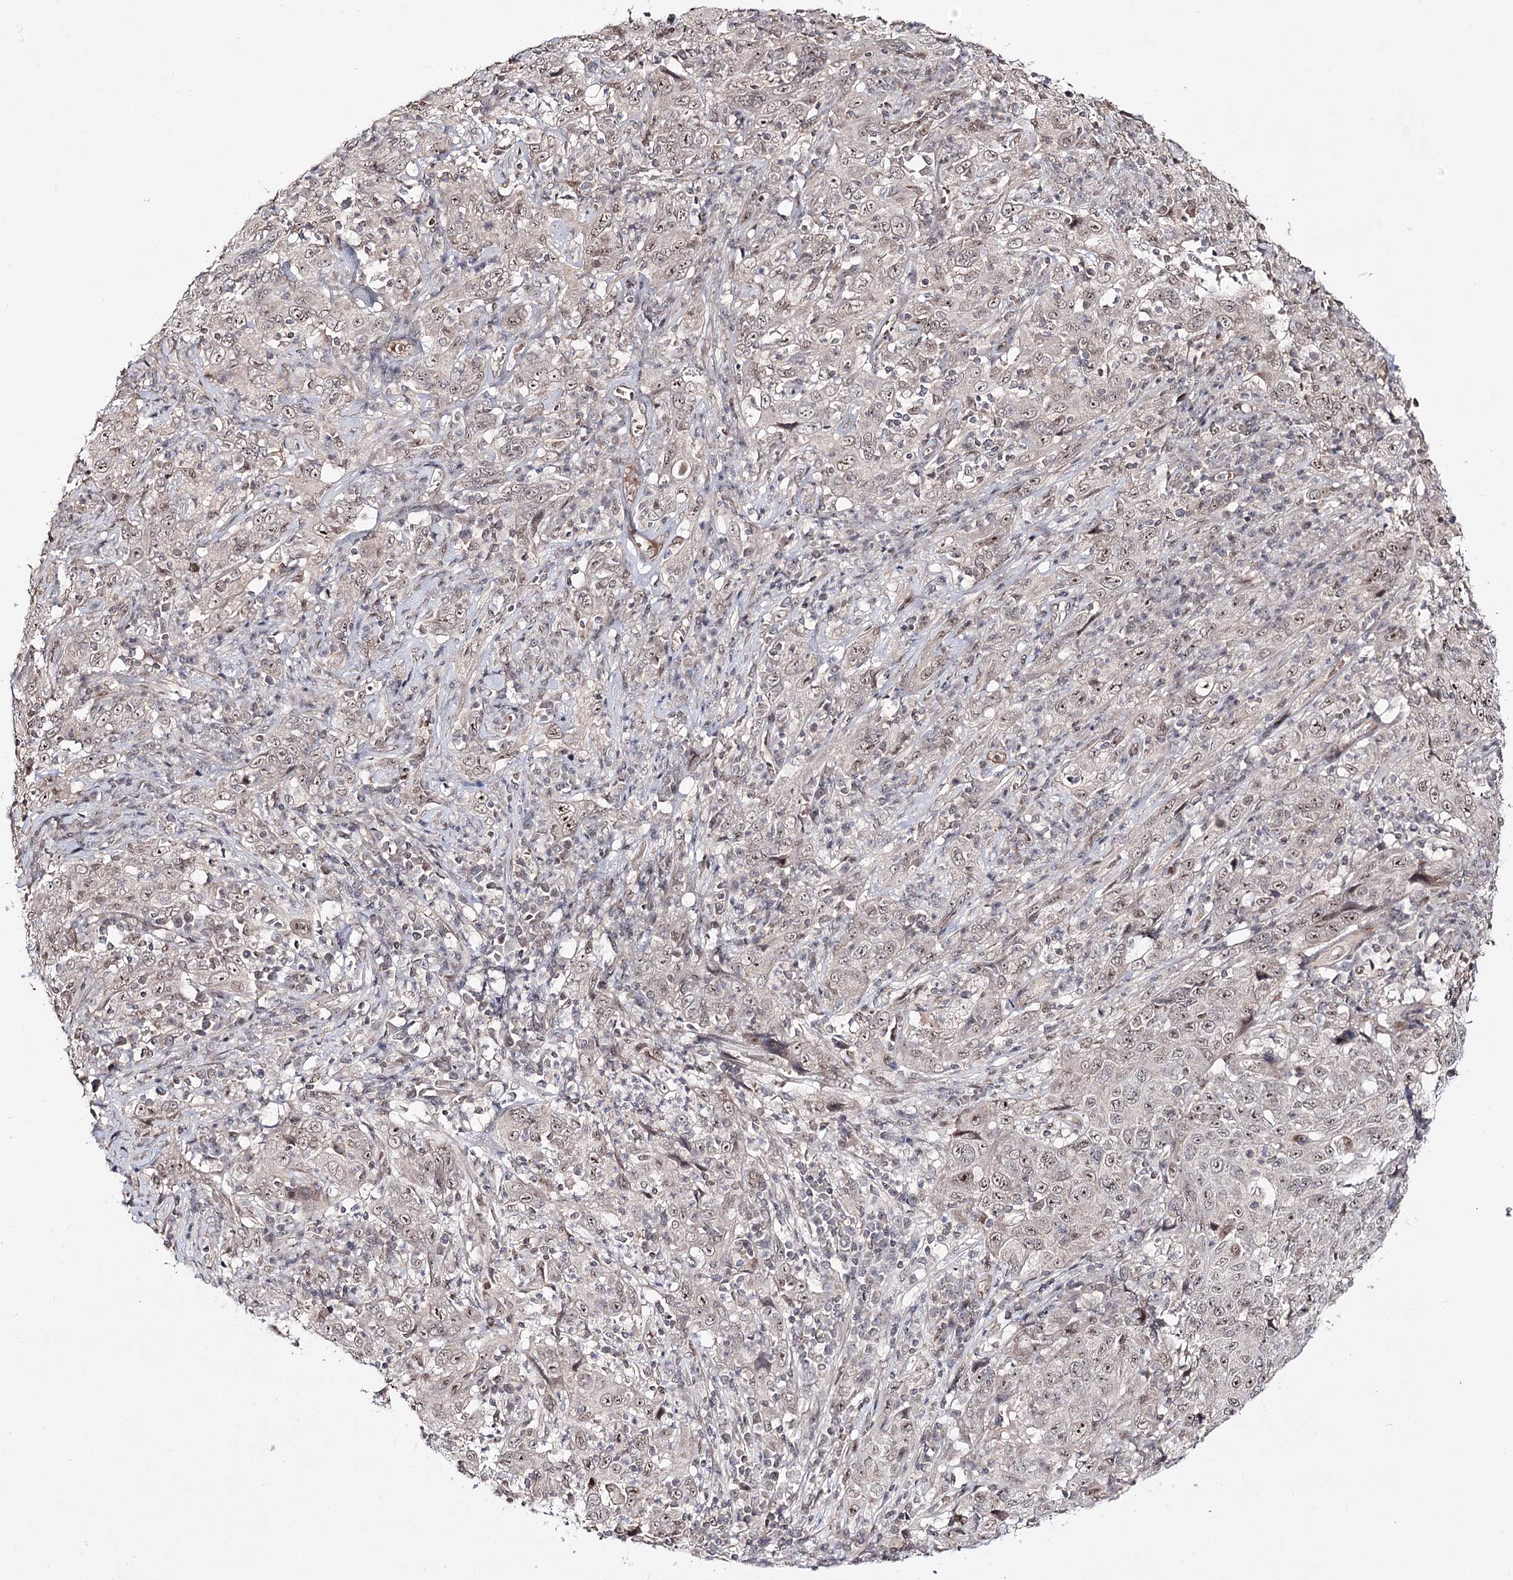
{"staining": {"intensity": "weak", "quantity": "<25%", "location": "nuclear"}, "tissue": "cervical cancer", "cell_type": "Tumor cells", "image_type": "cancer", "snomed": [{"axis": "morphology", "description": "Squamous cell carcinoma, NOS"}, {"axis": "topography", "description": "Cervix"}], "caption": "Cervical squamous cell carcinoma was stained to show a protein in brown. There is no significant positivity in tumor cells. The staining was performed using DAB to visualize the protein expression in brown, while the nuclei were stained in blue with hematoxylin (Magnification: 20x).", "gene": "RRP9", "patient": {"sex": "female", "age": 46}}